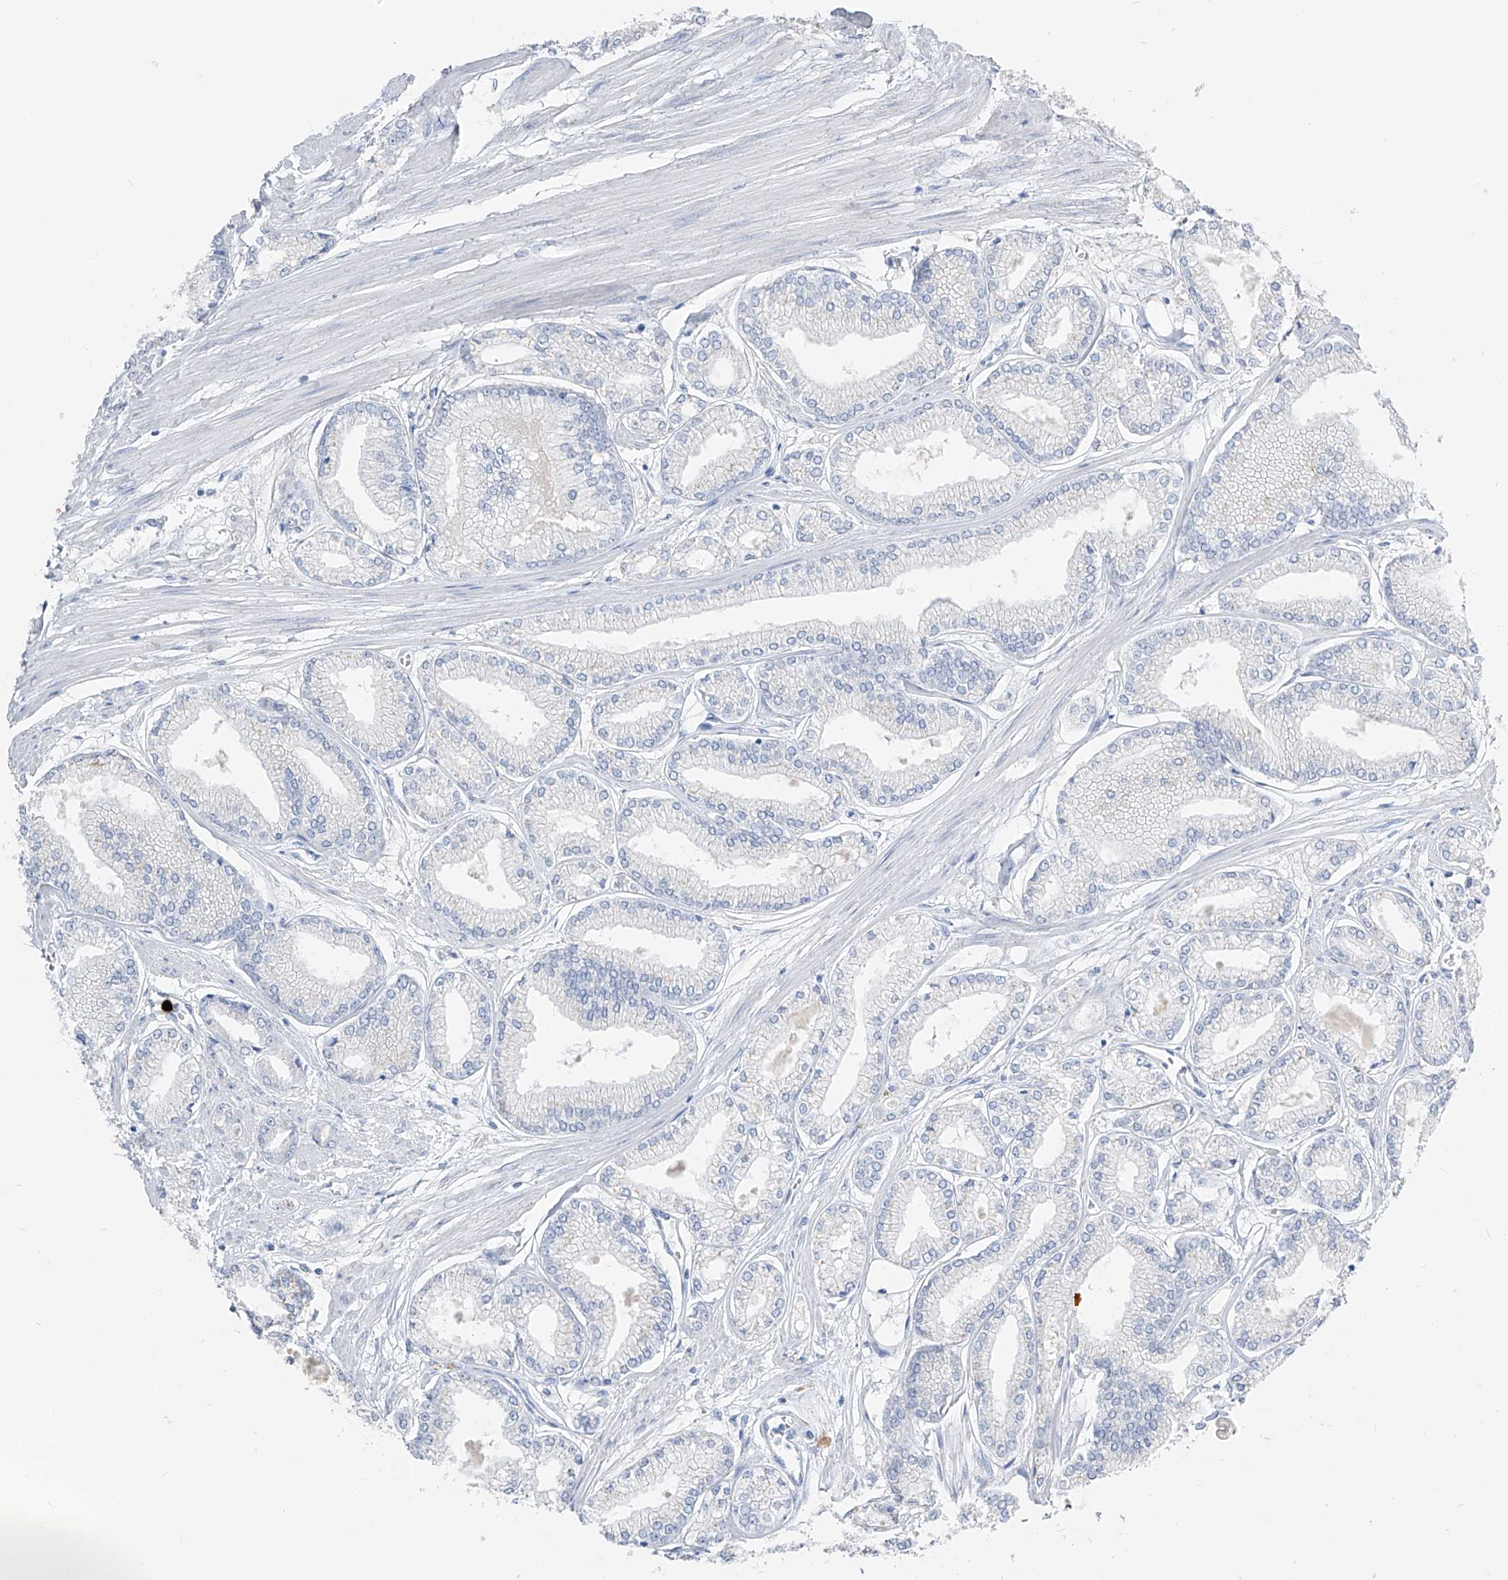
{"staining": {"intensity": "negative", "quantity": "none", "location": "none"}, "tissue": "prostate cancer", "cell_type": "Tumor cells", "image_type": "cancer", "snomed": [{"axis": "morphology", "description": "Adenocarcinoma, Low grade"}, {"axis": "topography", "description": "Prostate"}], "caption": "Immunohistochemistry histopathology image of human low-grade adenocarcinoma (prostate) stained for a protein (brown), which displays no expression in tumor cells.", "gene": "FRS3", "patient": {"sex": "male", "age": 52}}